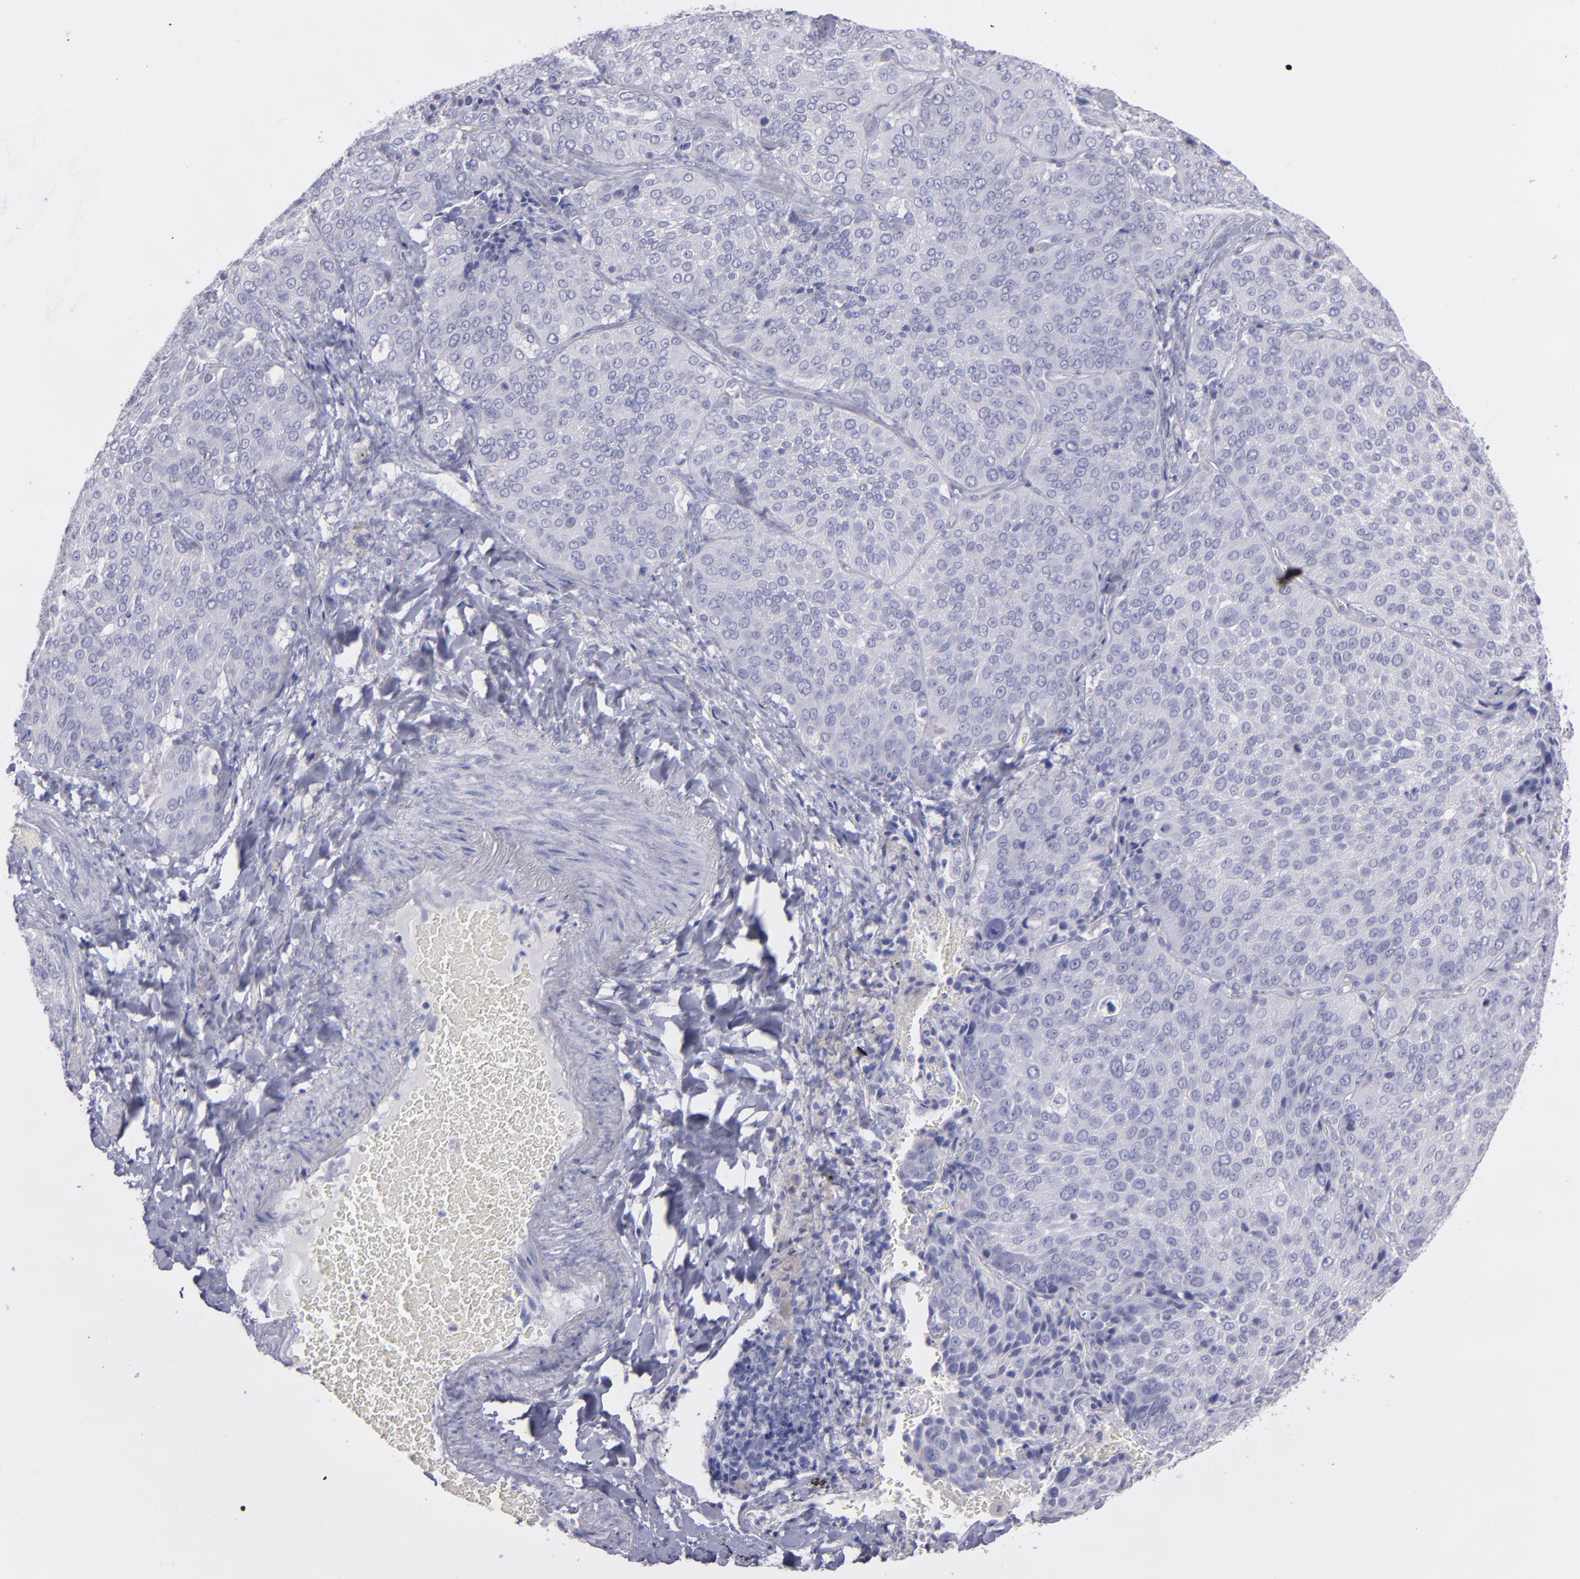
{"staining": {"intensity": "negative", "quantity": "none", "location": "none"}, "tissue": "lung cancer", "cell_type": "Tumor cells", "image_type": "cancer", "snomed": [{"axis": "morphology", "description": "Squamous cell carcinoma, NOS"}, {"axis": "topography", "description": "Lung"}], "caption": "DAB immunohistochemical staining of human lung squamous cell carcinoma displays no significant staining in tumor cells.", "gene": "SNAP25", "patient": {"sex": "male", "age": 54}}